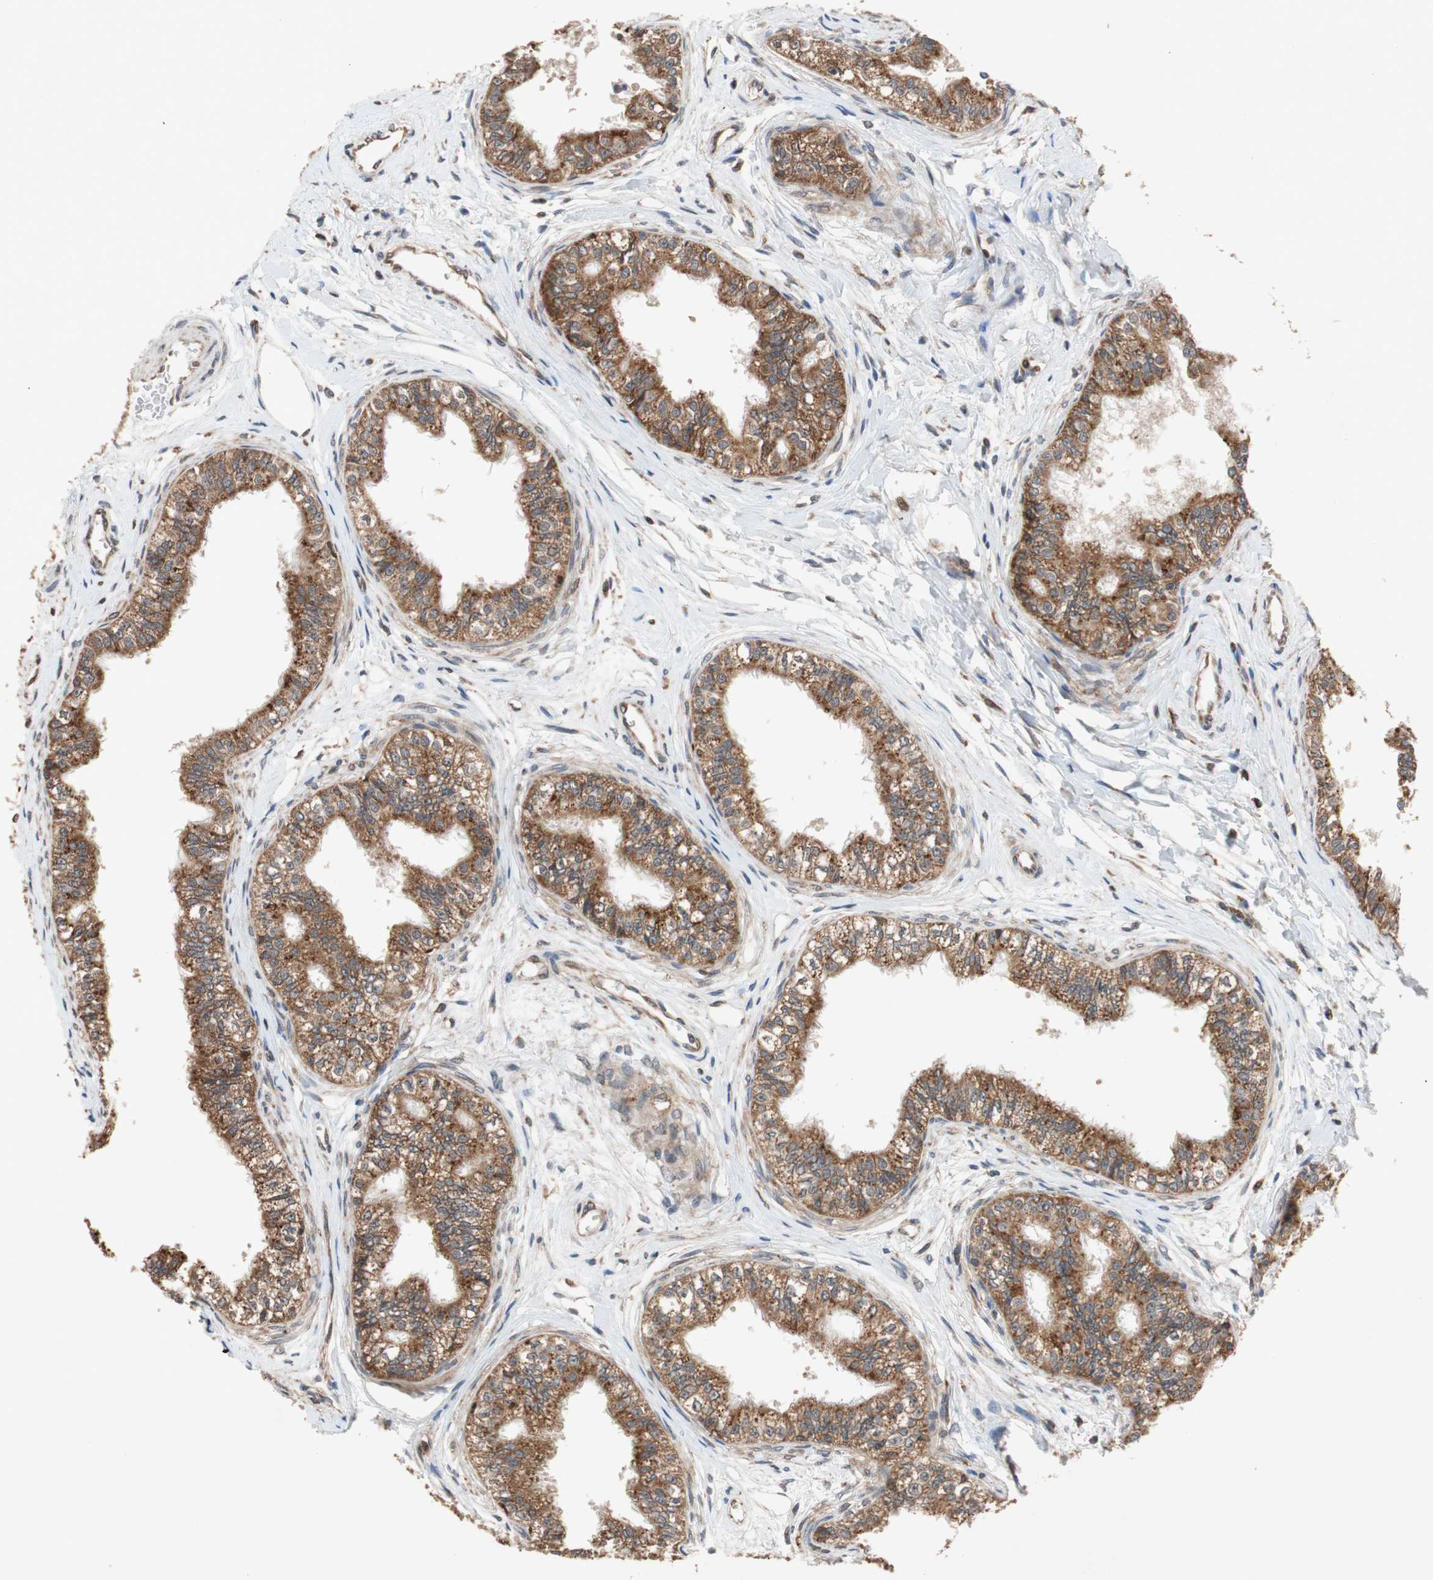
{"staining": {"intensity": "strong", "quantity": ">75%", "location": "cytoplasmic/membranous"}, "tissue": "epididymis", "cell_type": "Glandular cells", "image_type": "normal", "snomed": [{"axis": "morphology", "description": "Normal tissue, NOS"}, {"axis": "morphology", "description": "Adenocarcinoma, metastatic, NOS"}, {"axis": "topography", "description": "Testis"}, {"axis": "topography", "description": "Epididymis"}], "caption": "Brown immunohistochemical staining in normal epididymis shows strong cytoplasmic/membranous positivity in approximately >75% of glandular cells.", "gene": "AUP1", "patient": {"sex": "male", "age": 26}}